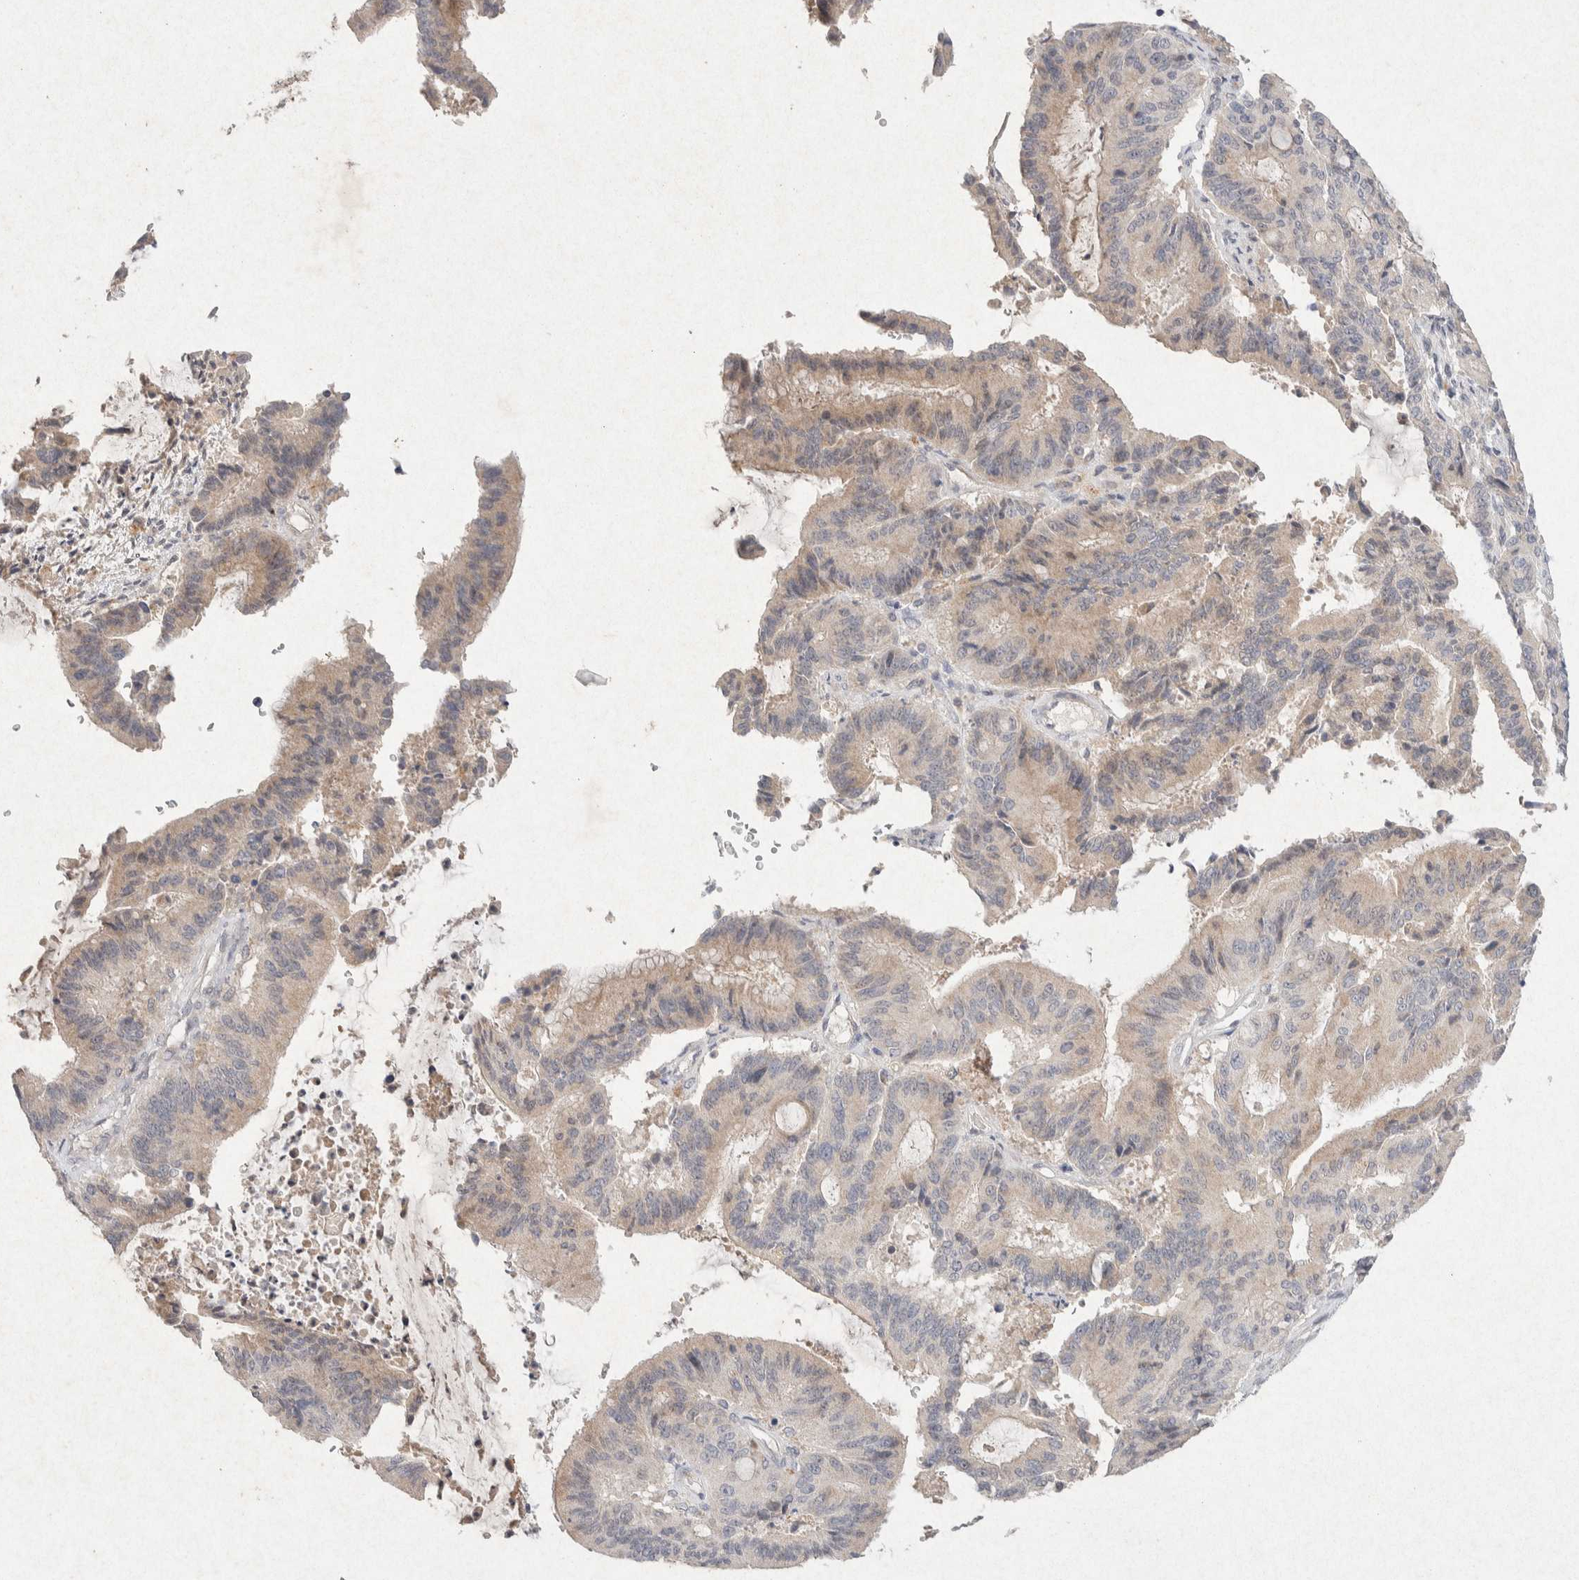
{"staining": {"intensity": "weak", "quantity": "25%-75%", "location": "cytoplasmic/membranous"}, "tissue": "liver cancer", "cell_type": "Tumor cells", "image_type": "cancer", "snomed": [{"axis": "morphology", "description": "Cholangiocarcinoma"}, {"axis": "topography", "description": "Liver"}], "caption": "Liver cancer (cholangiocarcinoma) stained for a protein (brown) shows weak cytoplasmic/membranous positive staining in approximately 25%-75% of tumor cells.", "gene": "GNAI1", "patient": {"sex": "female", "age": 73}}